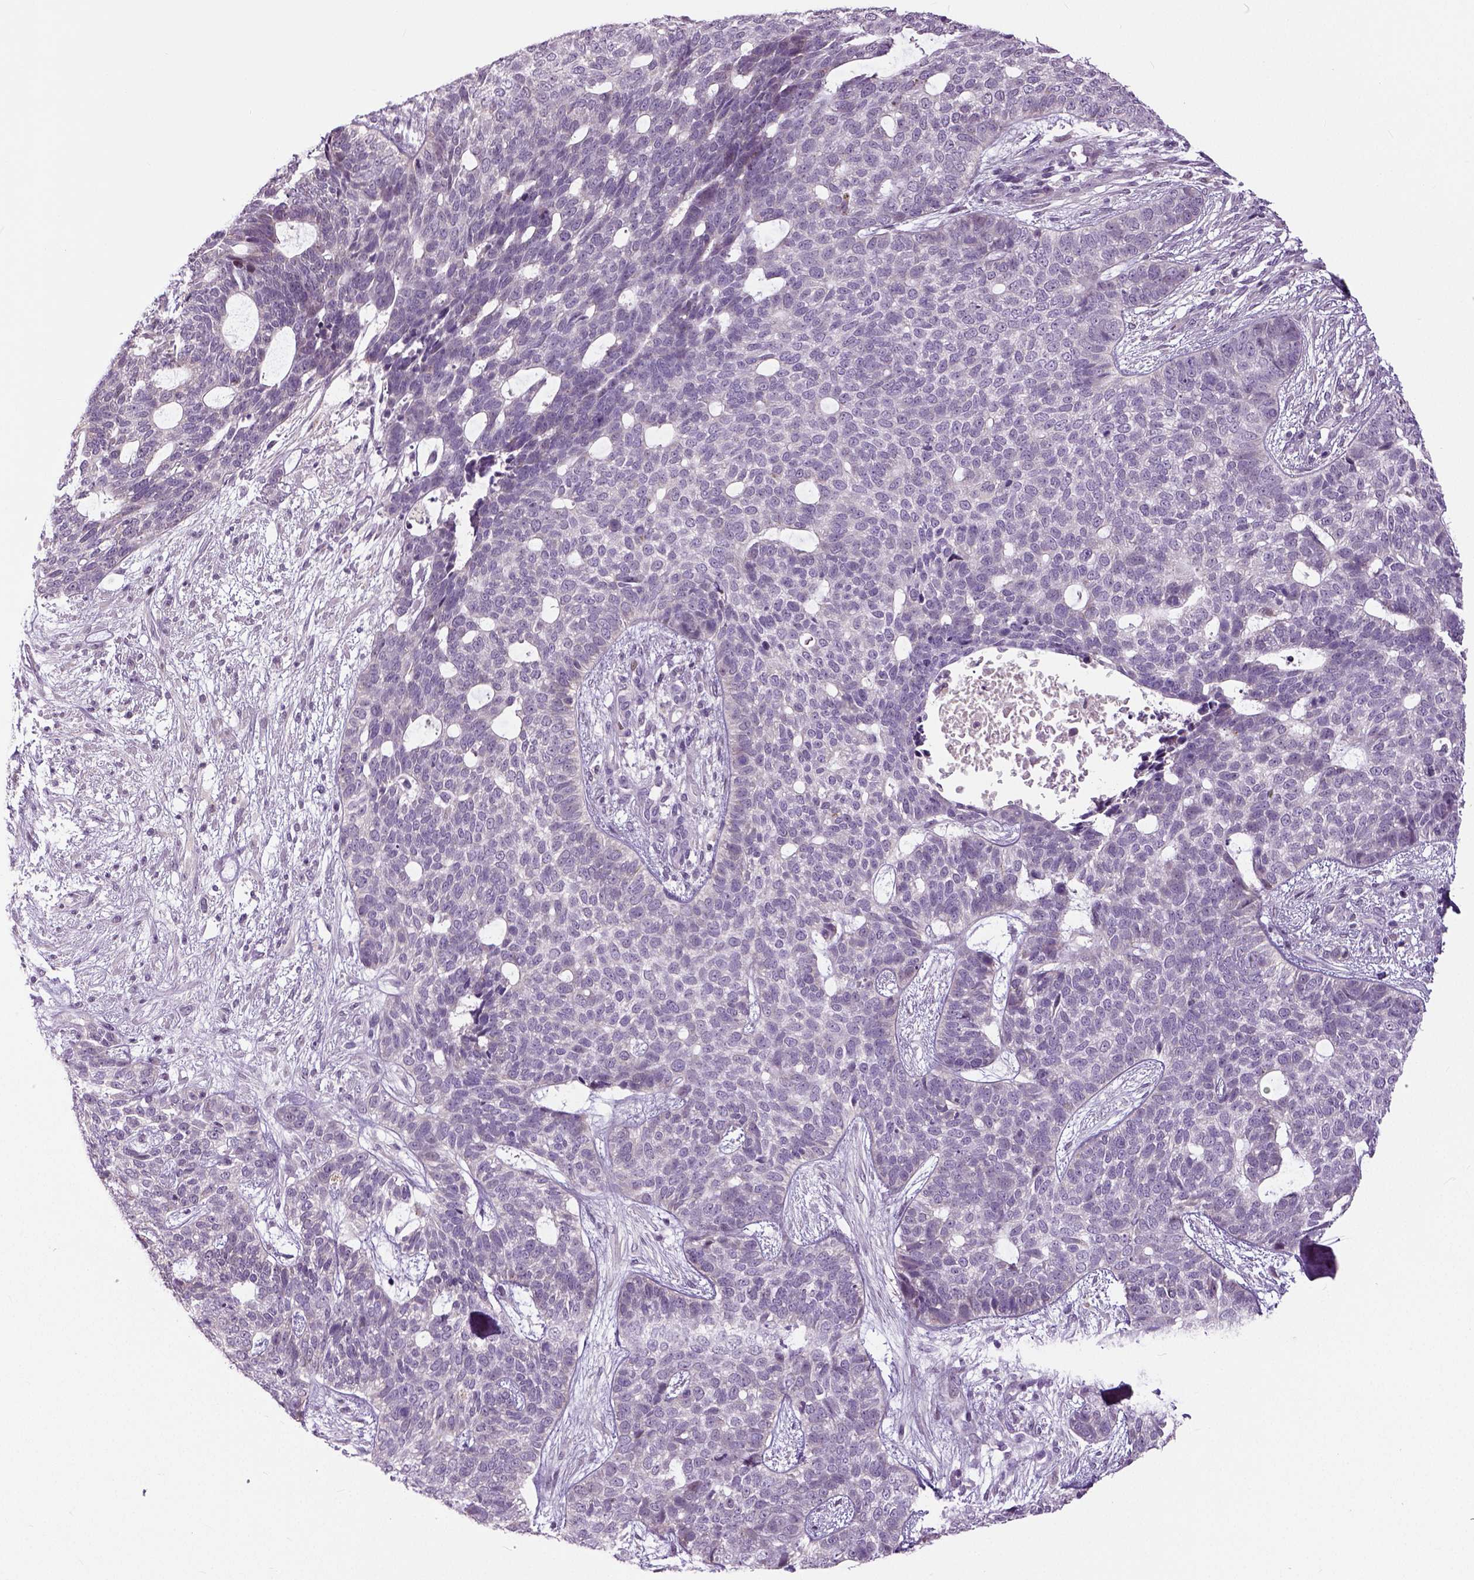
{"staining": {"intensity": "negative", "quantity": "none", "location": "none"}, "tissue": "skin cancer", "cell_type": "Tumor cells", "image_type": "cancer", "snomed": [{"axis": "morphology", "description": "Basal cell carcinoma"}, {"axis": "topography", "description": "Skin"}], "caption": "Immunohistochemistry micrograph of human skin basal cell carcinoma stained for a protein (brown), which reveals no positivity in tumor cells.", "gene": "NECAB1", "patient": {"sex": "female", "age": 69}}